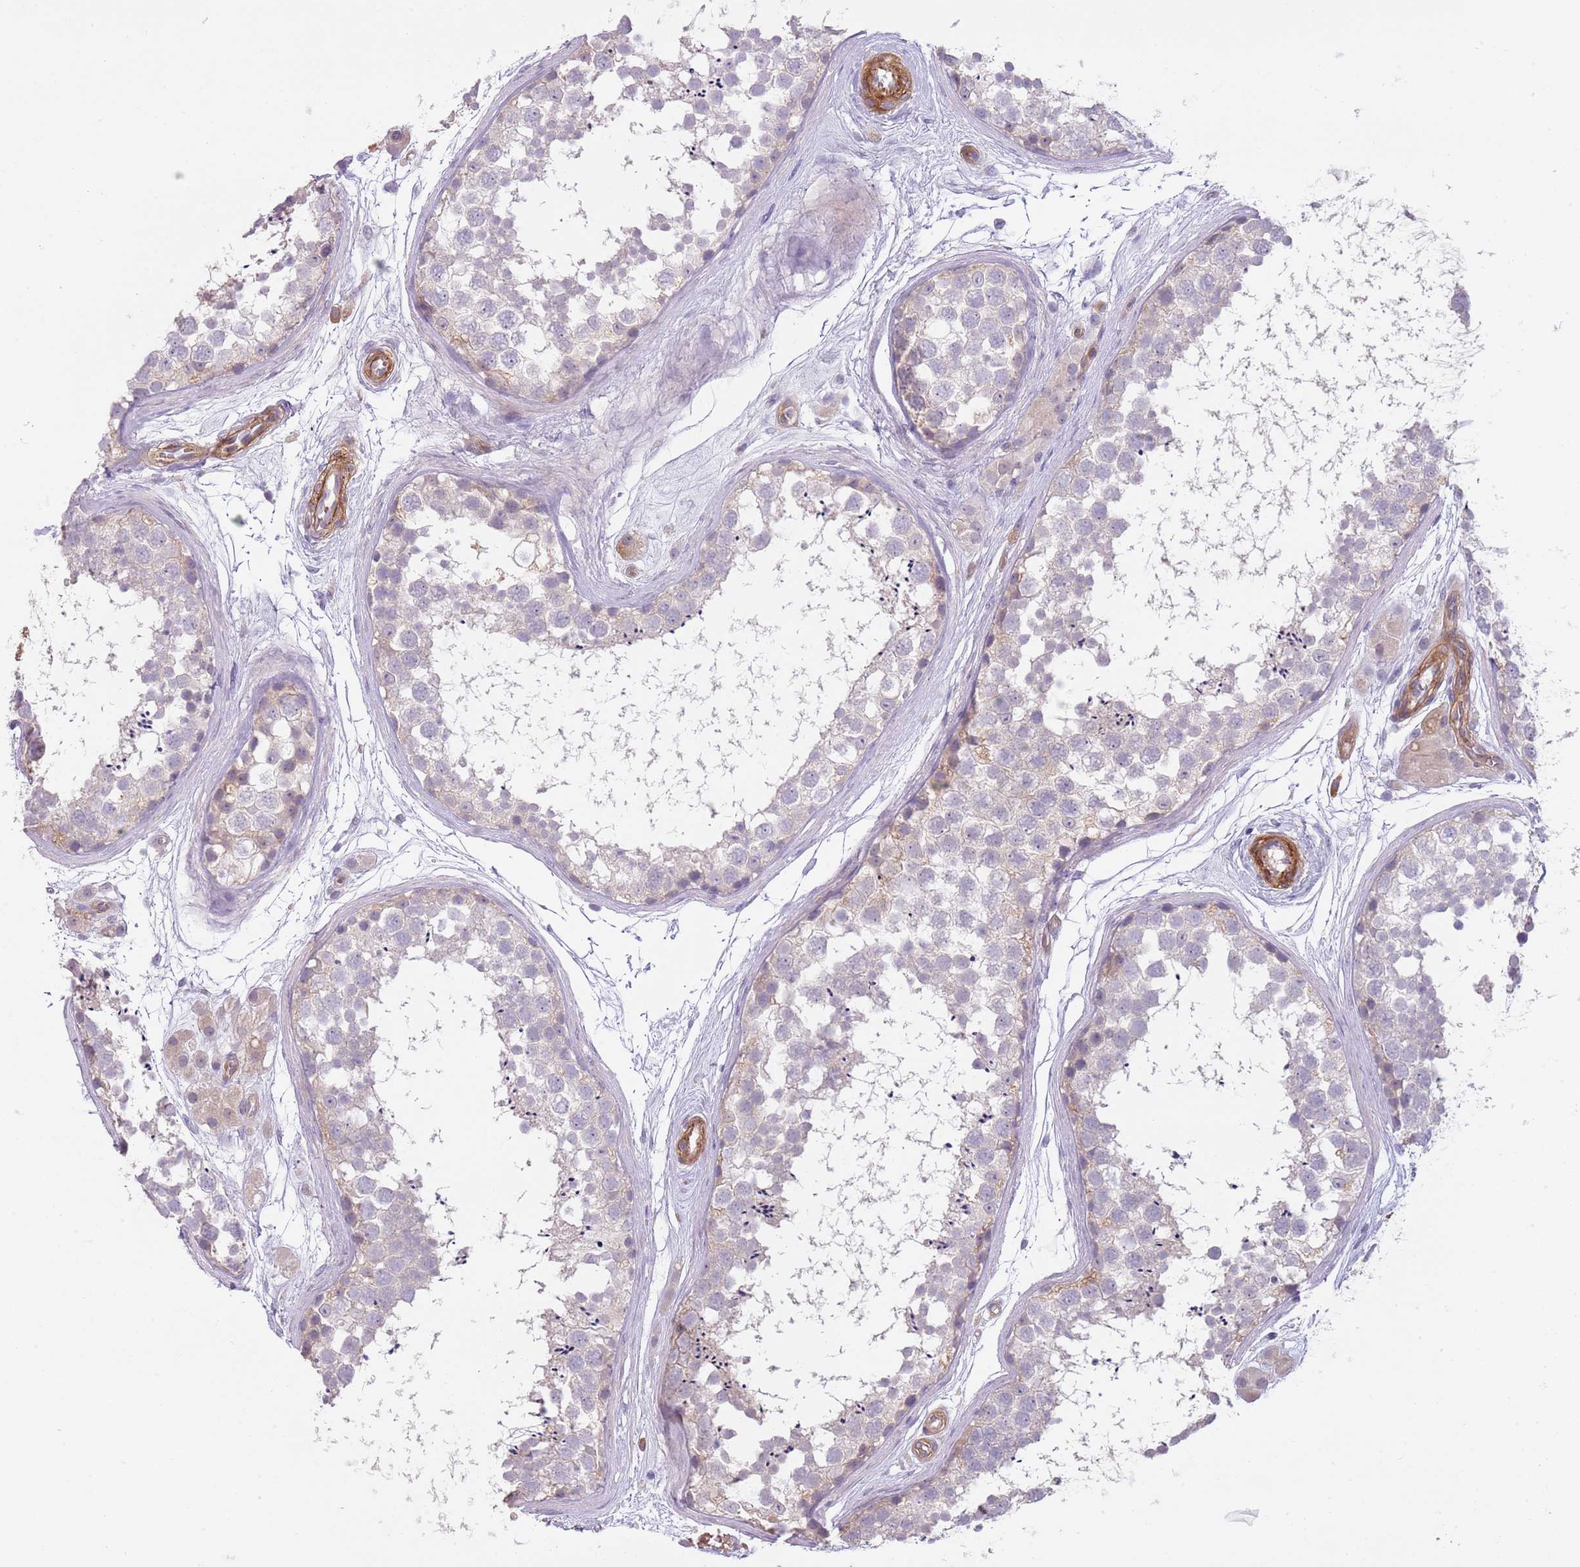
{"staining": {"intensity": "weak", "quantity": "<25%", "location": "cytoplasmic/membranous"}, "tissue": "testis", "cell_type": "Cells in seminiferous ducts", "image_type": "normal", "snomed": [{"axis": "morphology", "description": "Normal tissue, NOS"}, {"axis": "topography", "description": "Testis"}], "caption": "IHC photomicrograph of unremarkable testis stained for a protein (brown), which shows no expression in cells in seminiferous ducts. (Stains: DAB (3,3'-diaminobenzidine) immunohistochemistry (IHC) with hematoxylin counter stain, Microscopy: brightfield microscopy at high magnification).", "gene": "TINAGL1", "patient": {"sex": "male", "age": 56}}